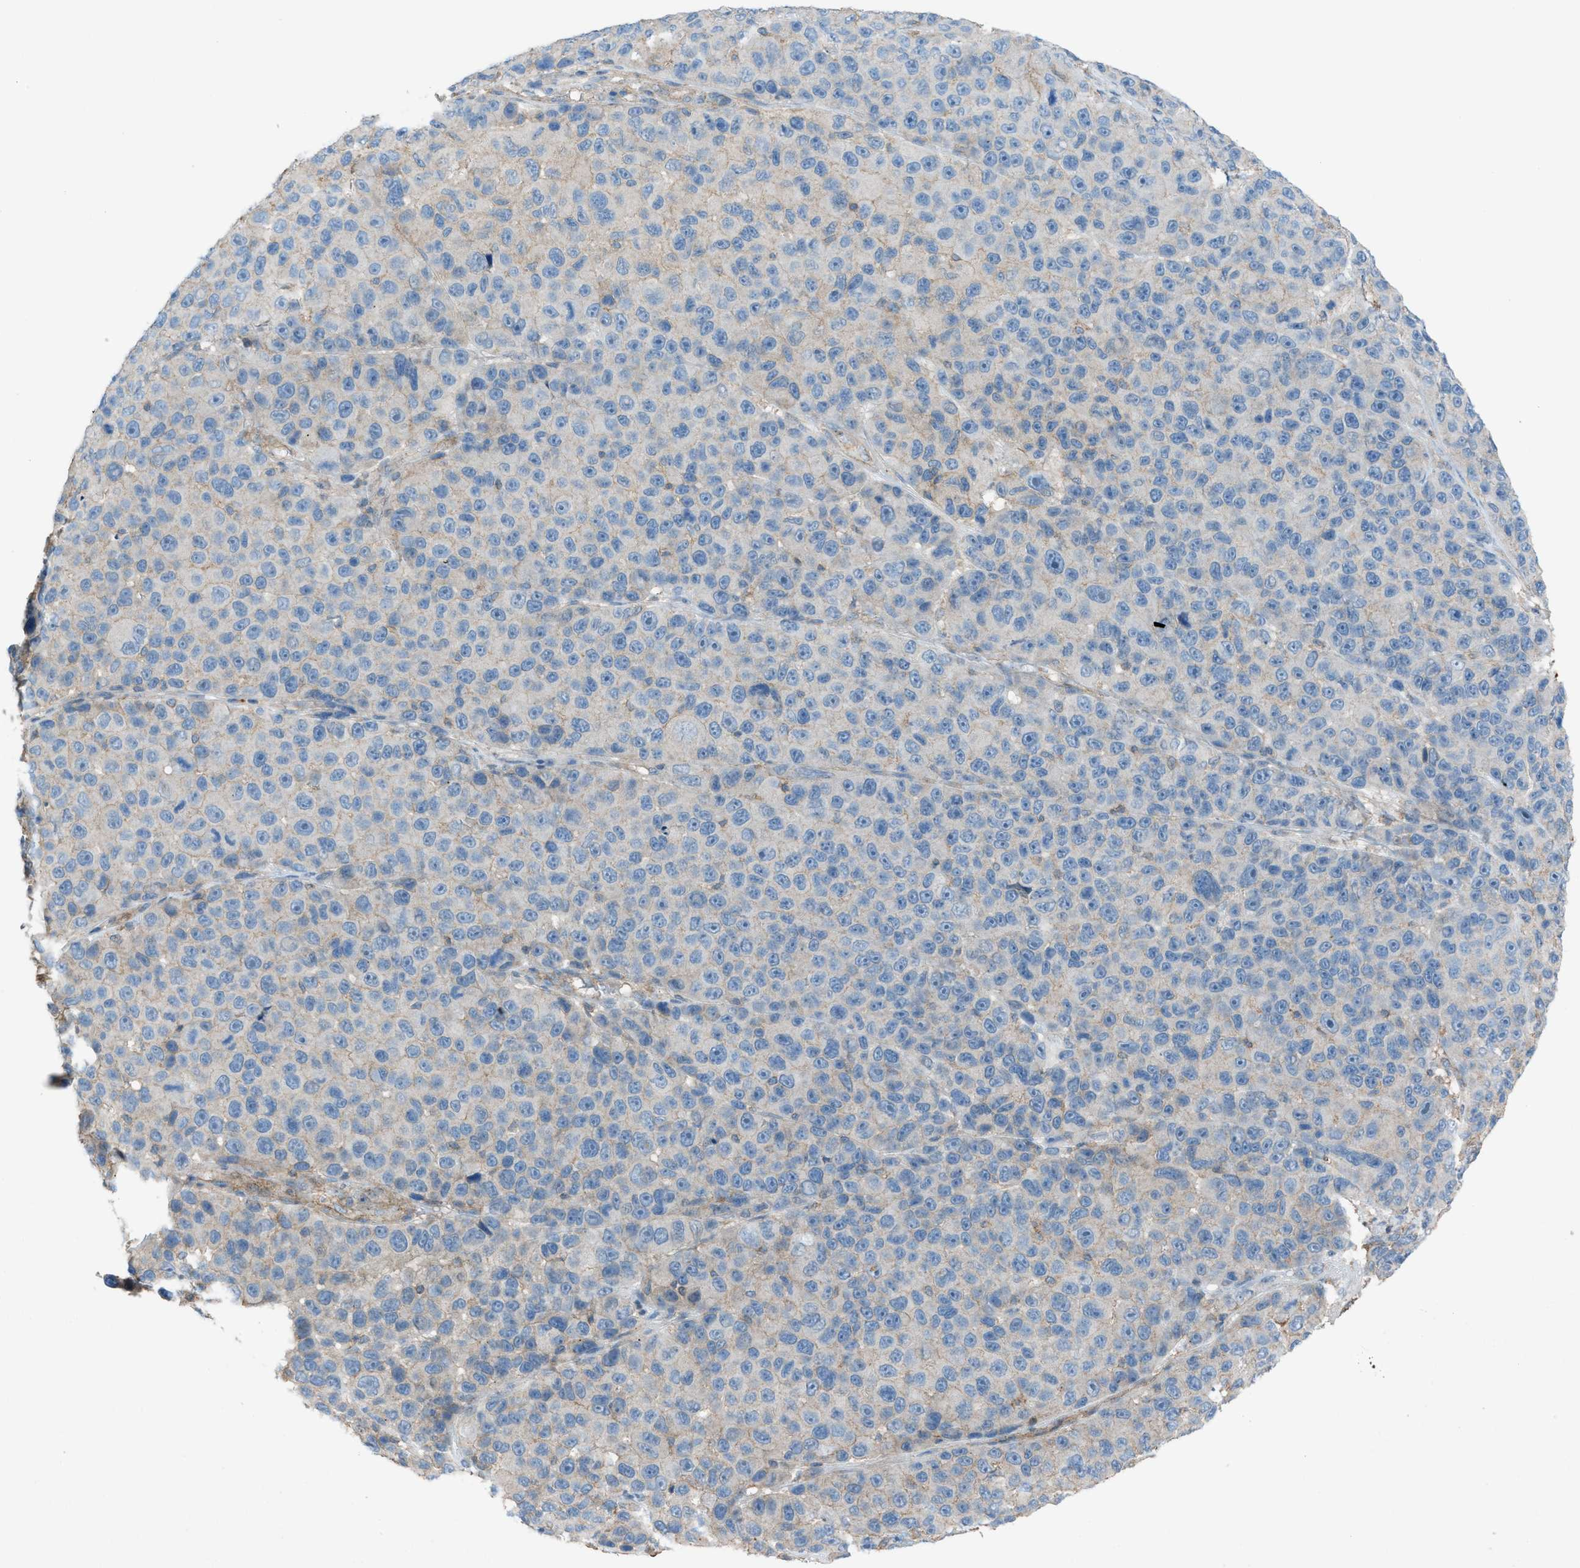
{"staining": {"intensity": "negative", "quantity": "none", "location": "none"}, "tissue": "melanoma", "cell_type": "Tumor cells", "image_type": "cancer", "snomed": [{"axis": "morphology", "description": "Malignant melanoma, NOS"}, {"axis": "topography", "description": "Skin"}], "caption": "Immunohistochemistry micrograph of neoplastic tissue: human melanoma stained with DAB (3,3'-diaminobenzidine) shows no significant protein positivity in tumor cells.", "gene": "NCK2", "patient": {"sex": "male", "age": 53}}